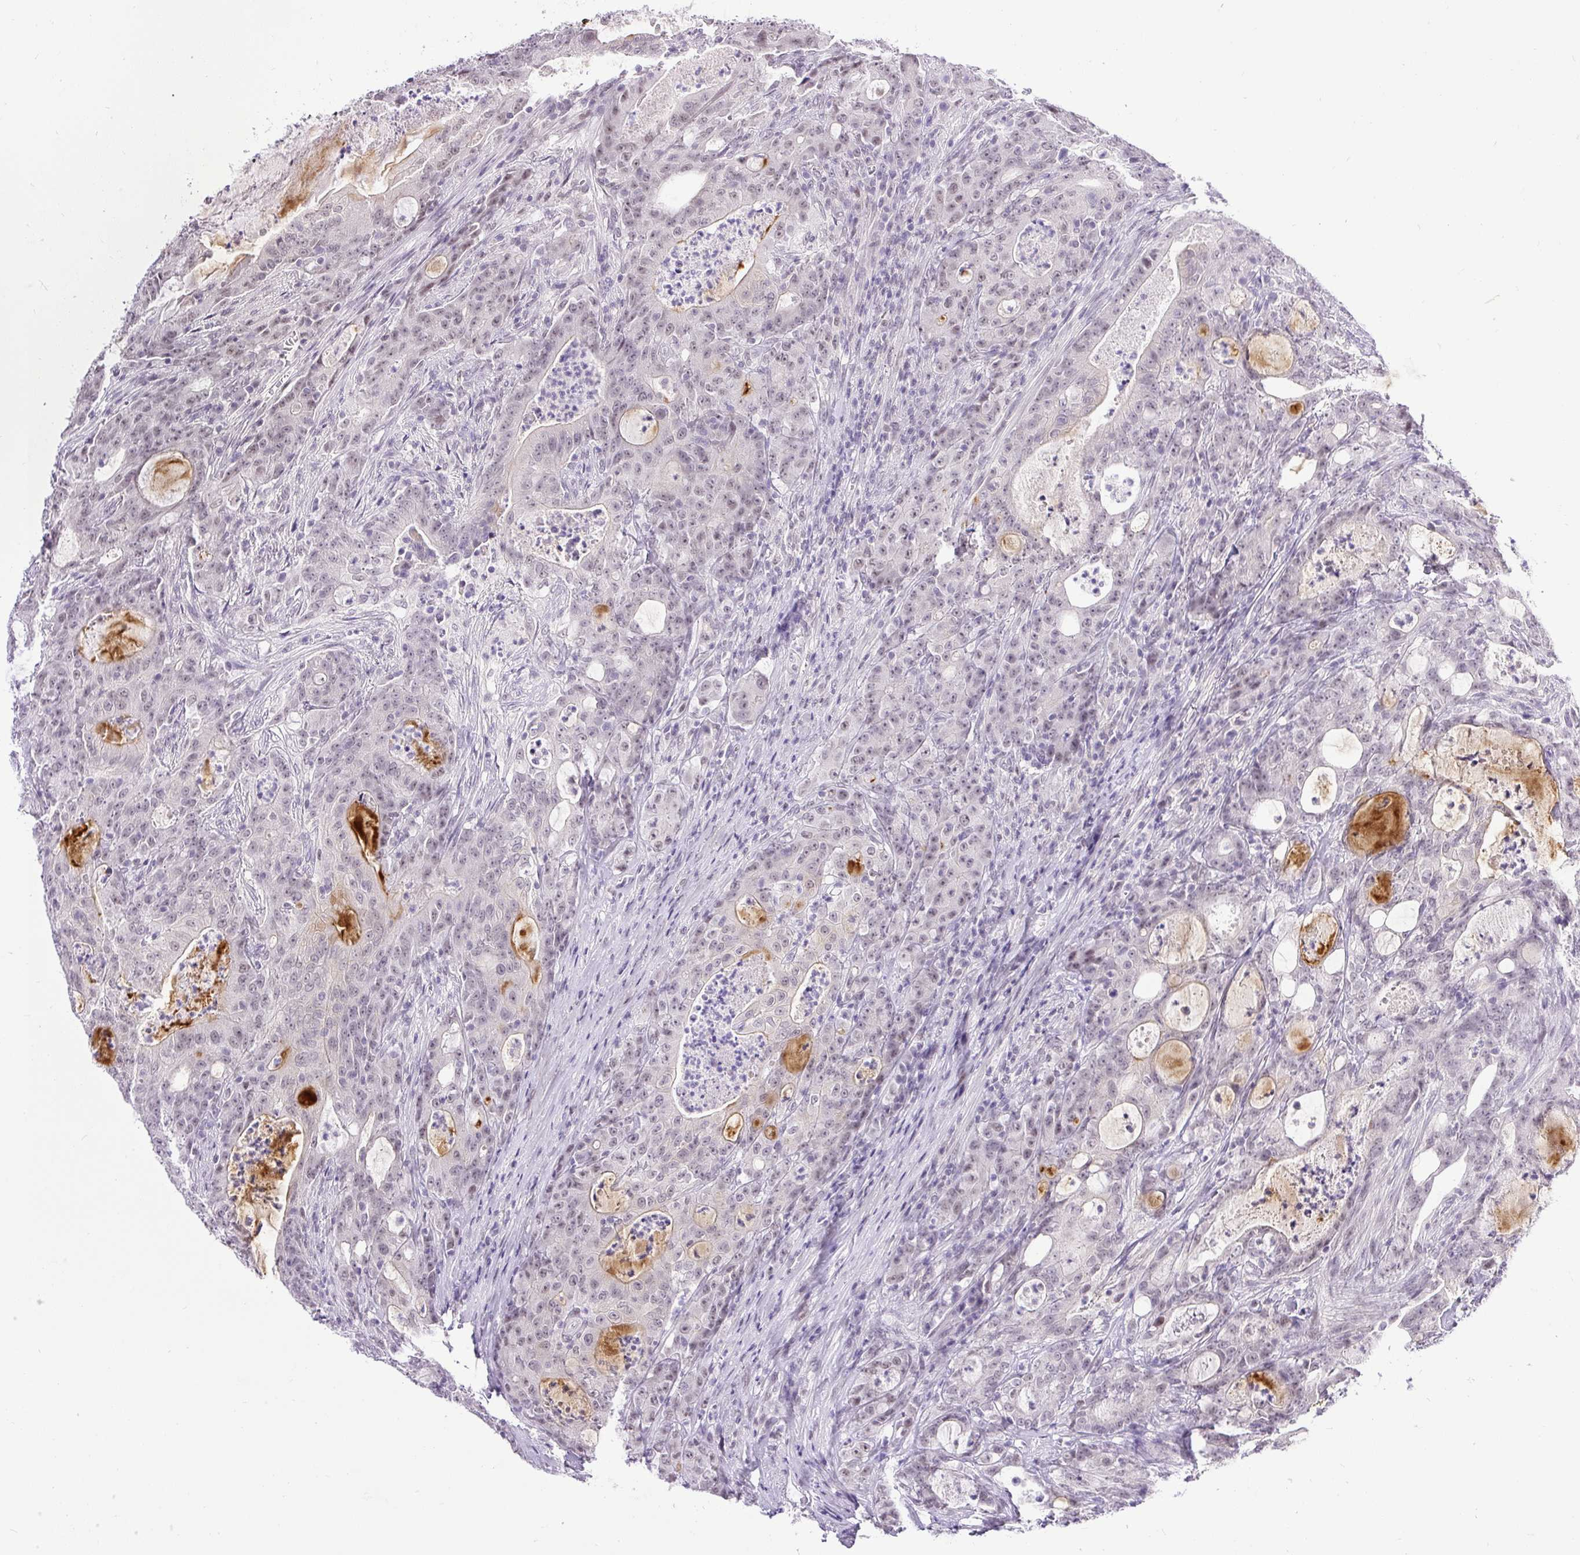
{"staining": {"intensity": "weak", "quantity": "<25%", "location": "cytoplasmic/membranous,nuclear"}, "tissue": "colorectal cancer", "cell_type": "Tumor cells", "image_type": "cancer", "snomed": [{"axis": "morphology", "description": "Adenocarcinoma, NOS"}, {"axis": "topography", "description": "Colon"}], "caption": "Micrograph shows no protein expression in tumor cells of colorectal cancer (adenocarcinoma) tissue.", "gene": "WNT10B", "patient": {"sex": "male", "age": 83}}